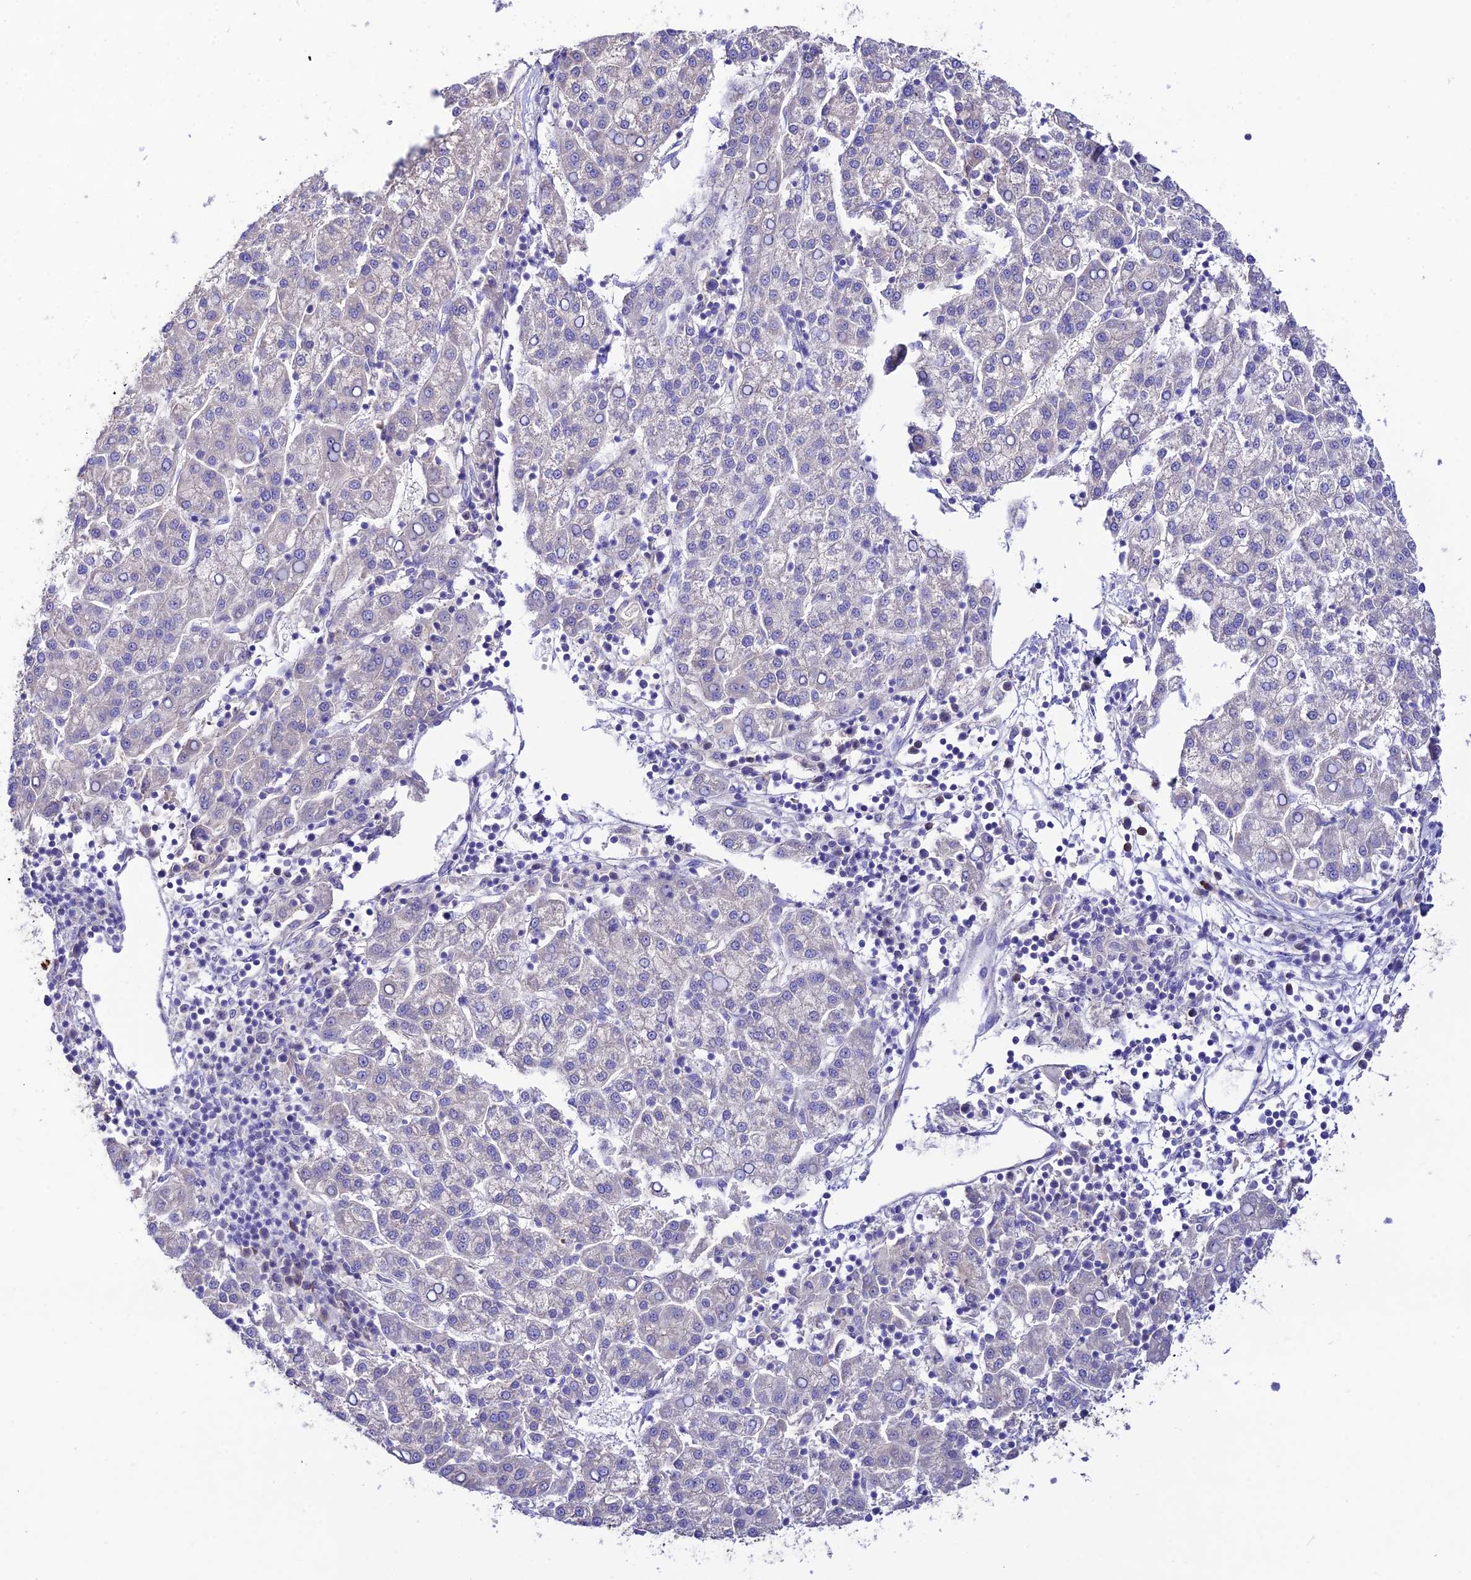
{"staining": {"intensity": "negative", "quantity": "none", "location": "none"}, "tissue": "liver cancer", "cell_type": "Tumor cells", "image_type": "cancer", "snomed": [{"axis": "morphology", "description": "Carcinoma, Hepatocellular, NOS"}, {"axis": "topography", "description": "Liver"}], "caption": "Liver hepatocellular carcinoma was stained to show a protein in brown. There is no significant staining in tumor cells.", "gene": "NLRP9", "patient": {"sex": "female", "age": 58}}